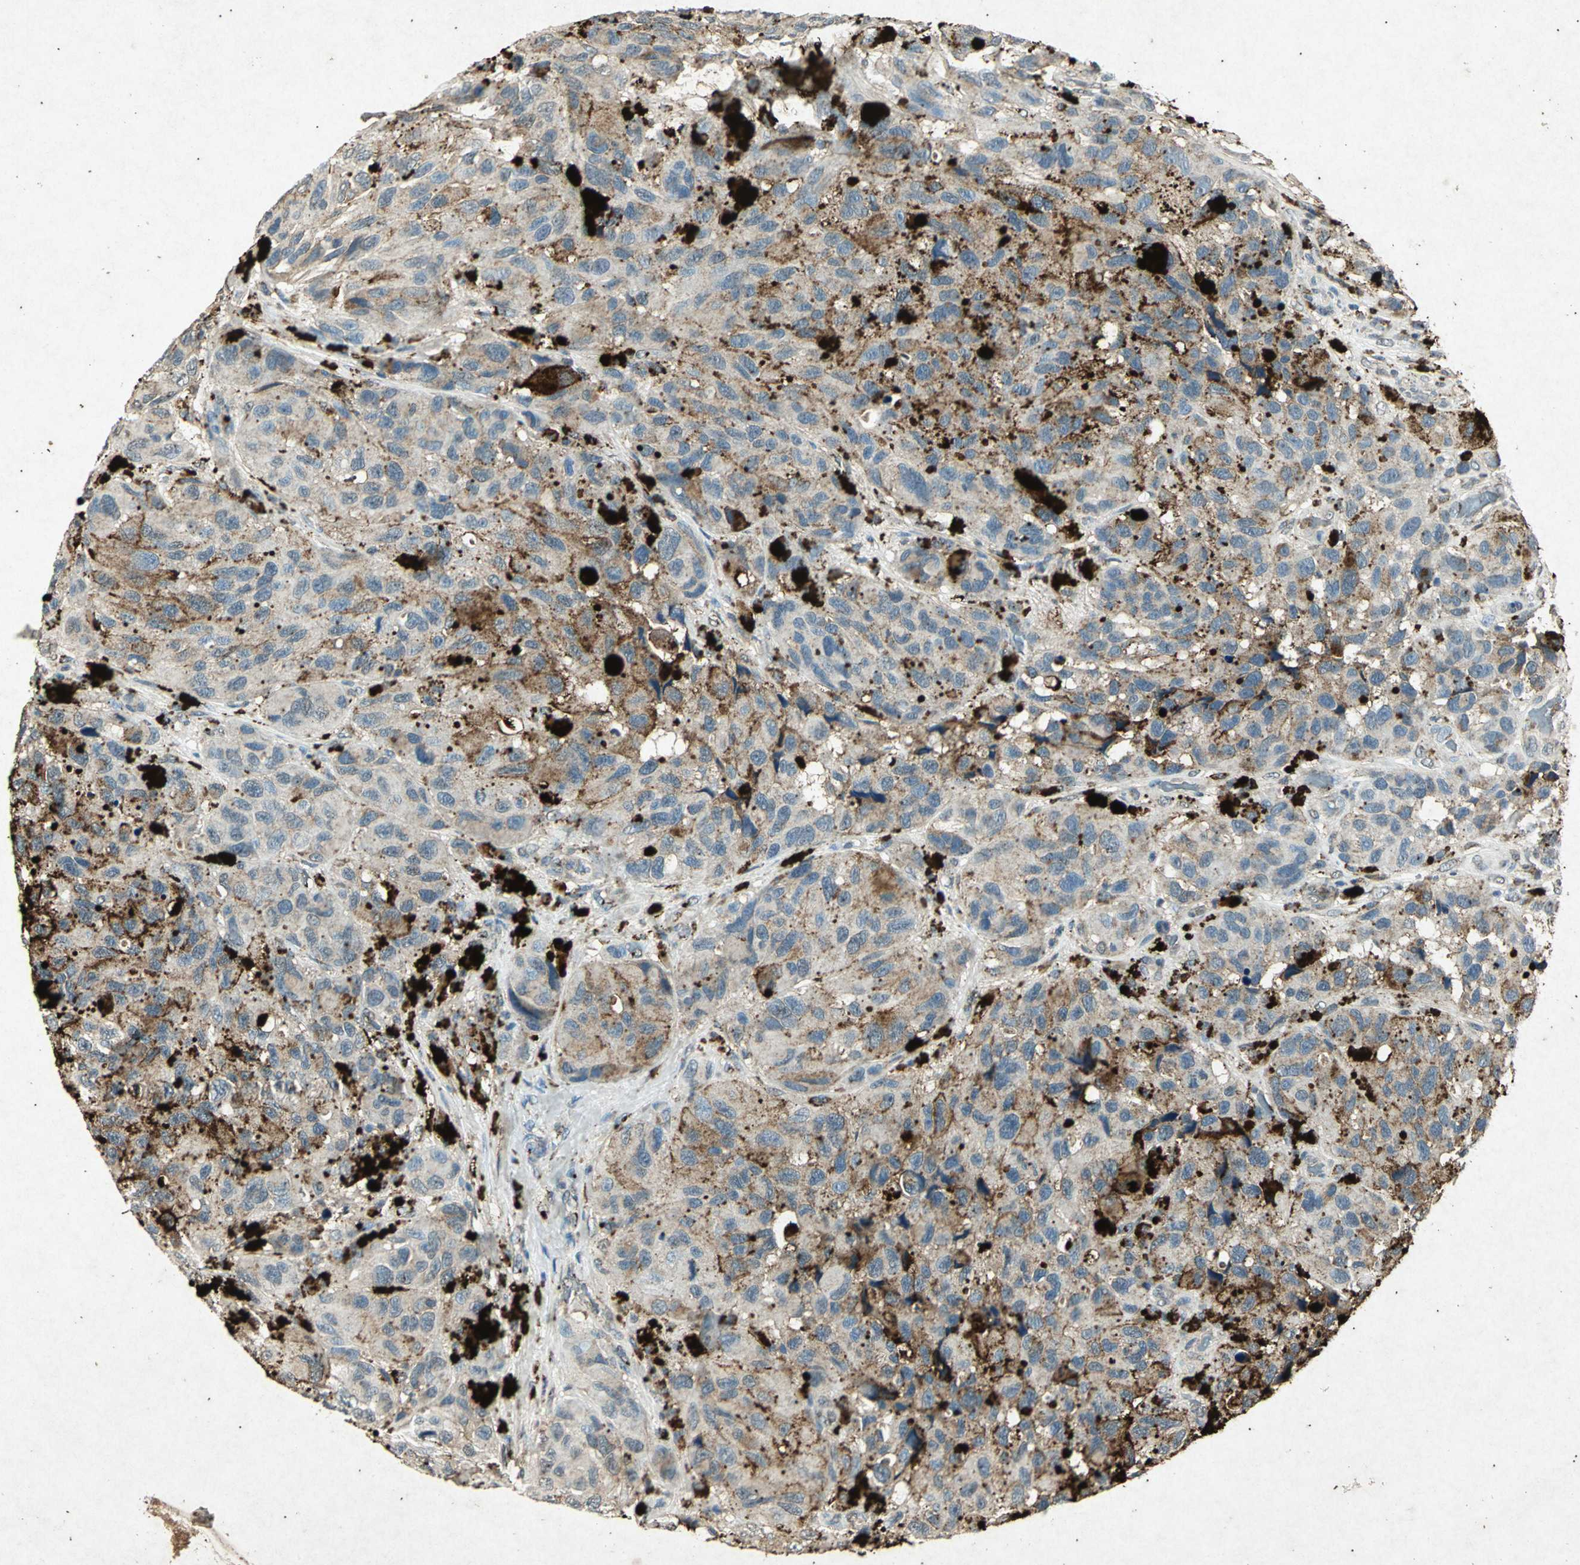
{"staining": {"intensity": "weak", "quantity": "25%-75%", "location": "cytoplasmic/membranous"}, "tissue": "melanoma", "cell_type": "Tumor cells", "image_type": "cancer", "snomed": [{"axis": "morphology", "description": "Malignant melanoma, NOS"}, {"axis": "topography", "description": "Skin"}], "caption": "This micrograph reveals malignant melanoma stained with immunohistochemistry to label a protein in brown. The cytoplasmic/membranous of tumor cells show weak positivity for the protein. Nuclei are counter-stained blue.", "gene": "PSEN1", "patient": {"sex": "female", "age": 73}}